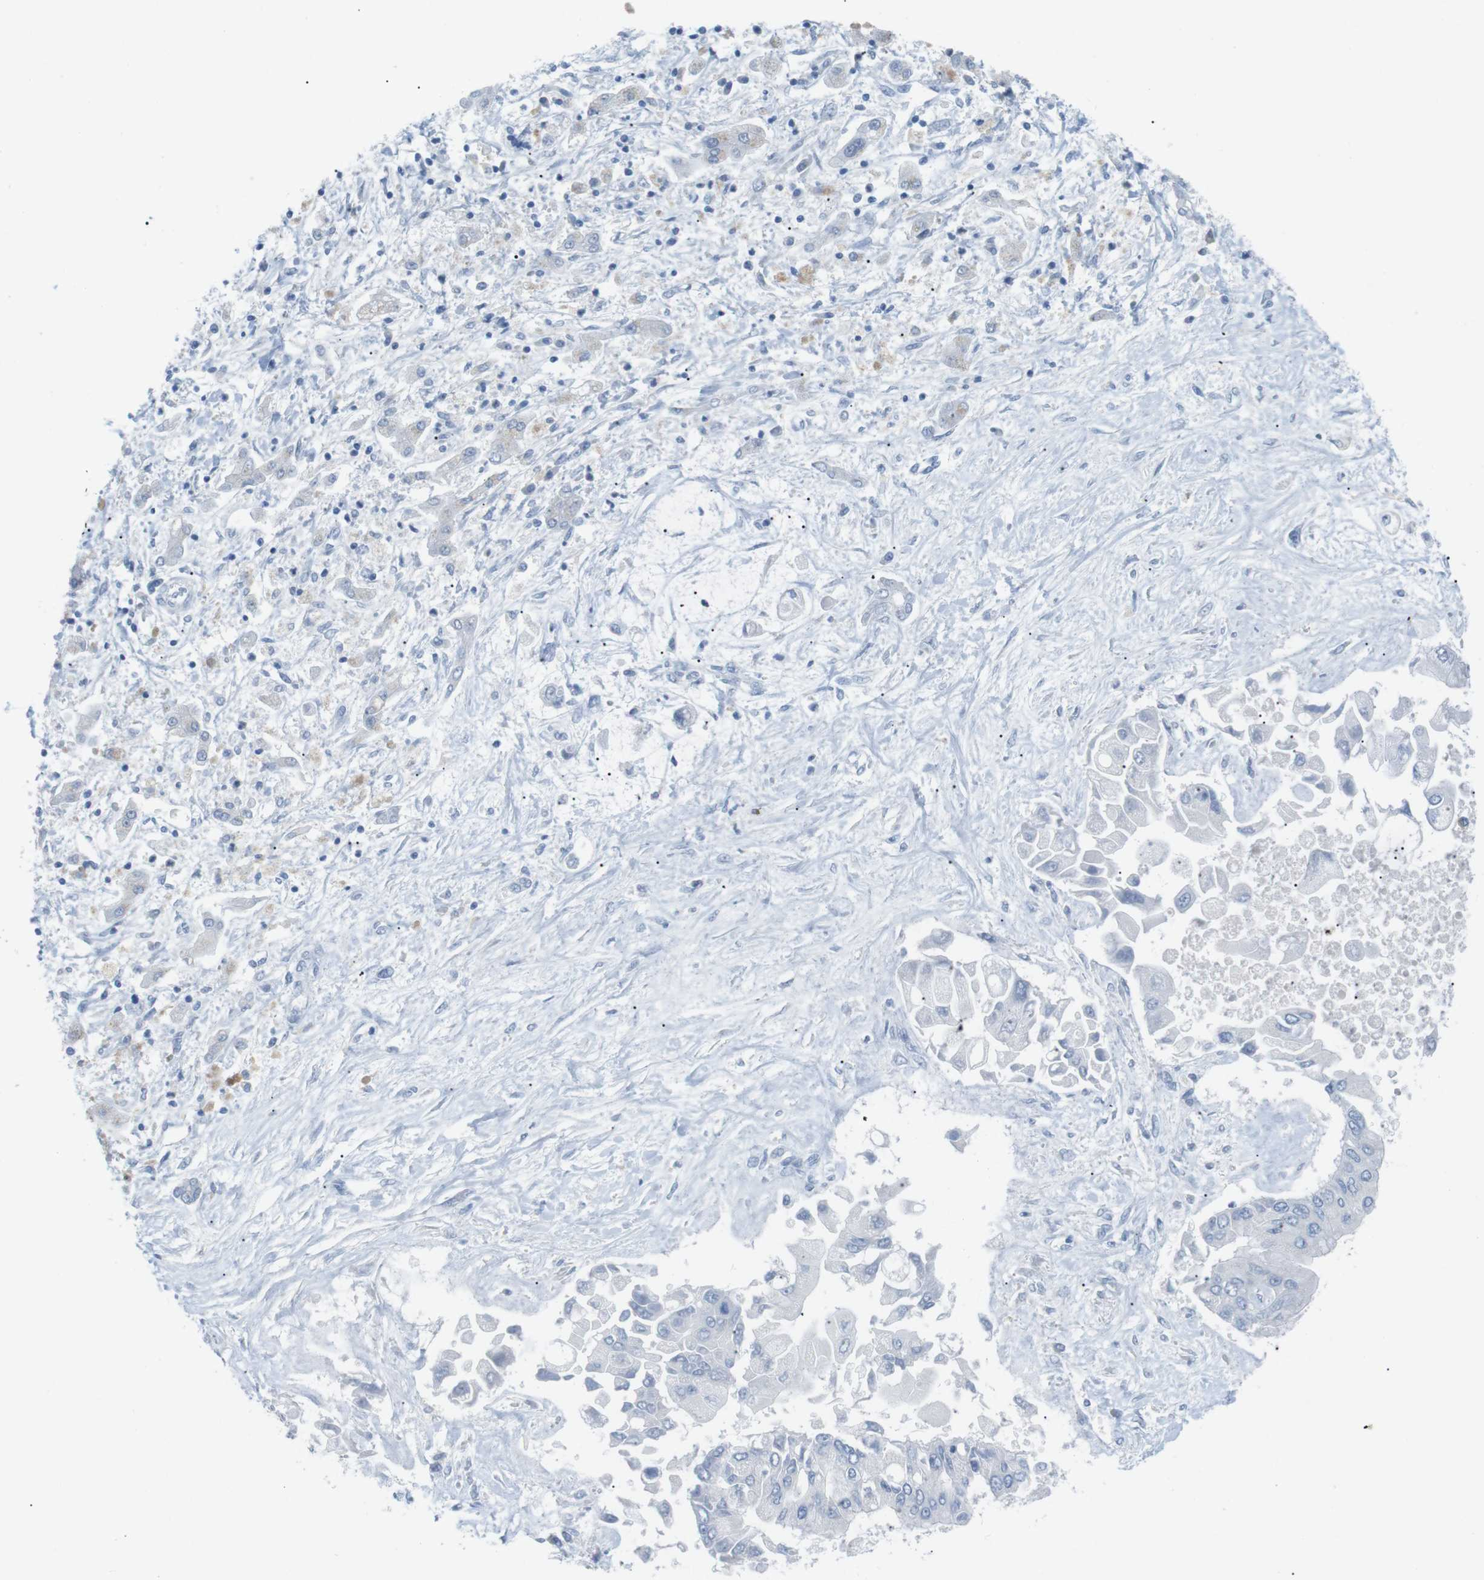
{"staining": {"intensity": "negative", "quantity": "none", "location": "none"}, "tissue": "liver cancer", "cell_type": "Tumor cells", "image_type": "cancer", "snomed": [{"axis": "morphology", "description": "Cholangiocarcinoma"}, {"axis": "topography", "description": "Liver"}], "caption": "DAB immunohistochemical staining of human liver cancer exhibits no significant expression in tumor cells.", "gene": "HBG2", "patient": {"sex": "male", "age": 50}}